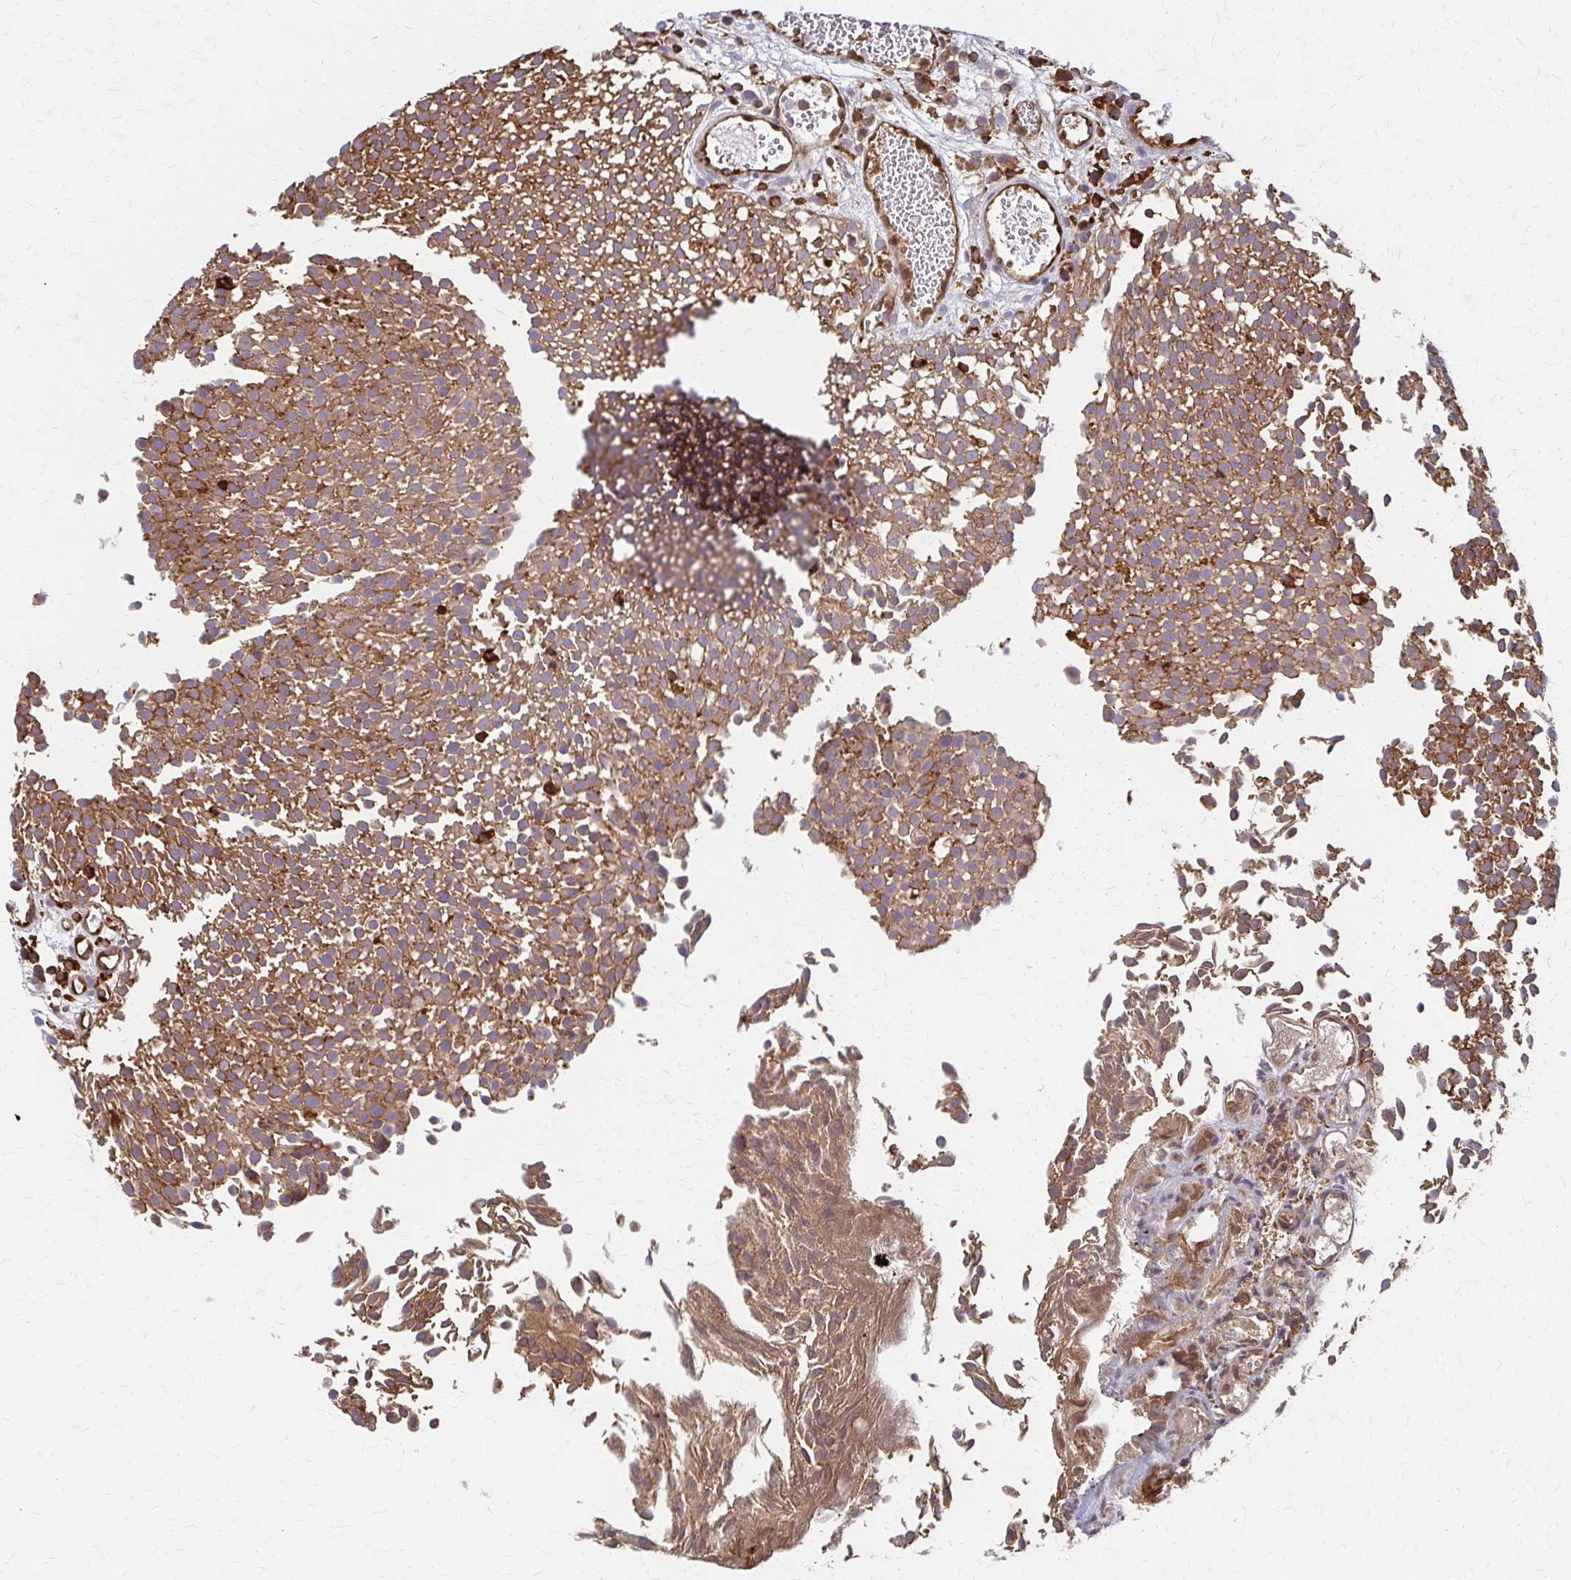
{"staining": {"intensity": "moderate", "quantity": ">75%", "location": "cytoplasmic/membranous"}, "tissue": "urothelial cancer", "cell_type": "Tumor cells", "image_type": "cancer", "snomed": [{"axis": "morphology", "description": "Urothelial carcinoma, Low grade"}, {"axis": "topography", "description": "Urinary bladder"}], "caption": "This photomicrograph exhibits urothelial carcinoma (low-grade) stained with immunohistochemistry (IHC) to label a protein in brown. The cytoplasmic/membranous of tumor cells show moderate positivity for the protein. Nuclei are counter-stained blue.", "gene": "WASF2", "patient": {"sex": "female", "age": 79}}